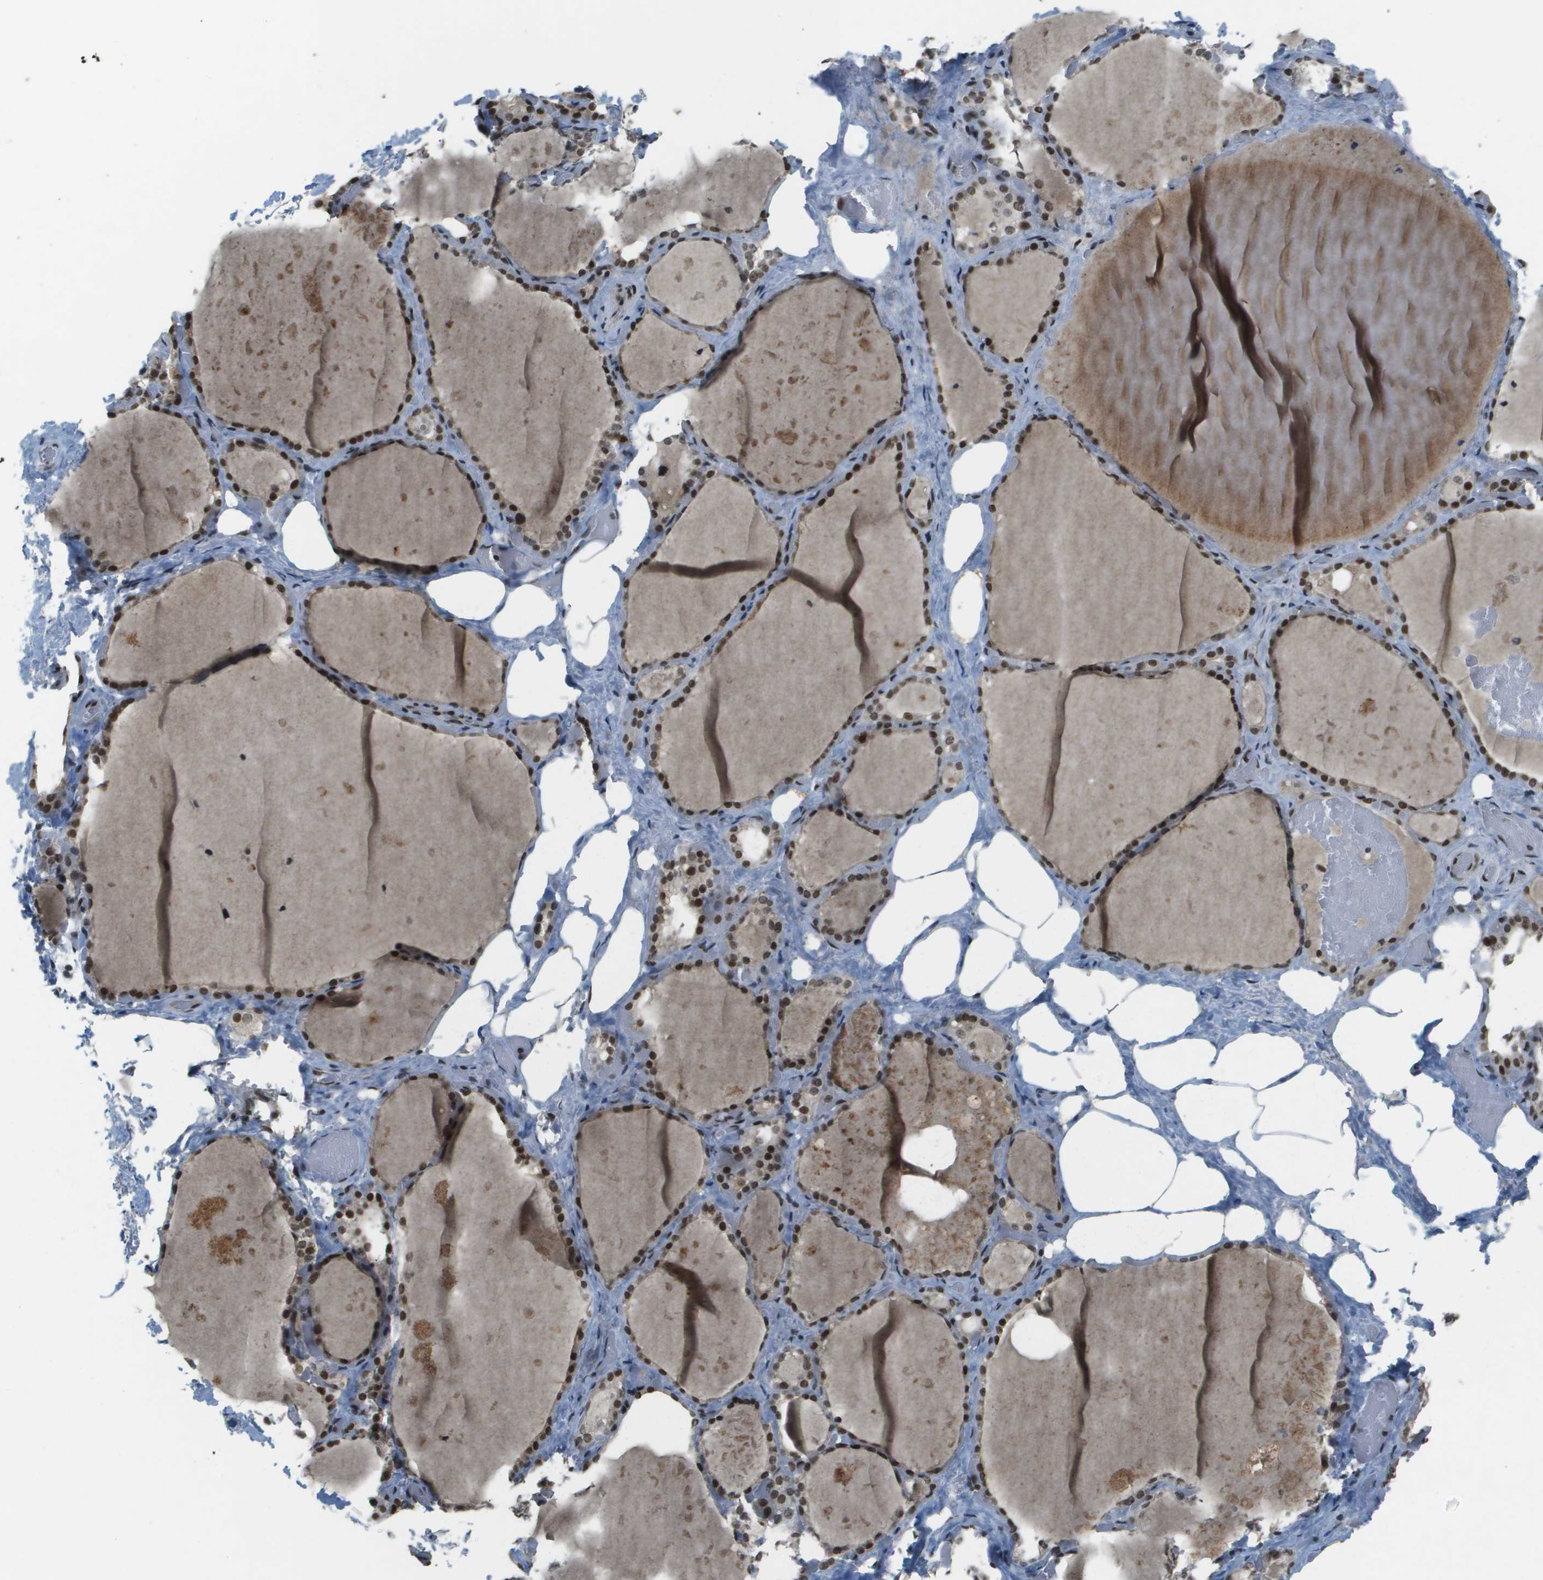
{"staining": {"intensity": "strong", "quantity": ">75%", "location": "nuclear"}, "tissue": "thyroid gland", "cell_type": "Glandular cells", "image_type": "normal", "snomed": [{"axis": "morphology", "description": "Normal tissue, NOS"}, {"axis": "topography", "description": "Thyroid gland"}], "caption": "Immunohistochemistry of normal human thyroid gland exhibits high levels of strong nuclear positivity in about >75% of glandular cells. The staining is performed using DAB (3,3'-diaminobenzidine) brown chromogen to label protein expression. The nuclei are counter-stained blue using hematoxylin.", "gene": "IRF7", "patient": {"sex": "male", "age": 61}}